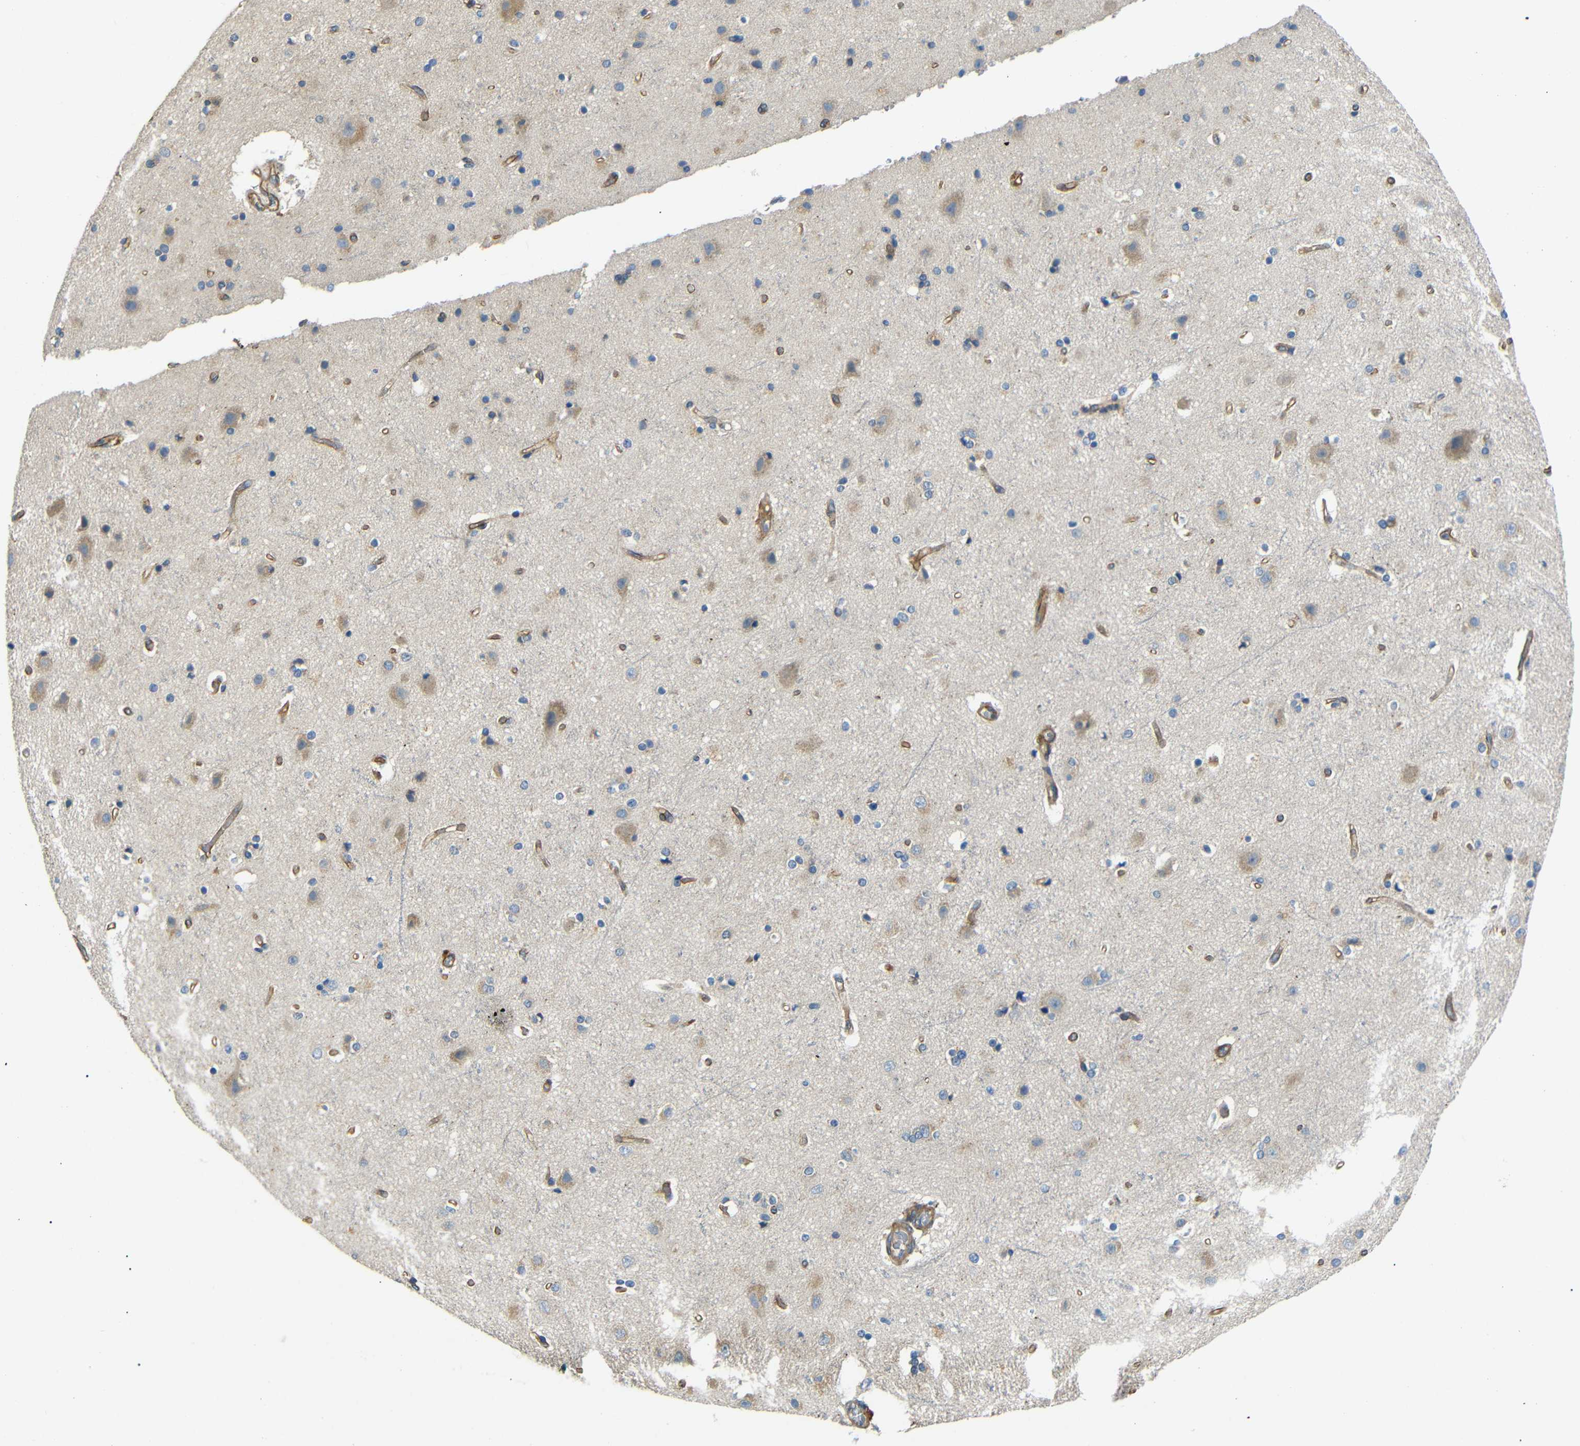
{"staining": {"intensity": "moderate", "quantity": ">75%", "location": "cytoplasmic/membranous"}, "tissue": "cerebral cortex", "cell_type": "Endothelial cells", "image_type": "normal", "snomed": [{"axis": "morphology", "description": "Normal tissue, NOS"}, {"axis": "topography", "description": "Cerebral cortex"}], "caption": "An immunohistochemistry histopathology image of benign tissue is shown. Protein staining in brown shows moderate cytoplasmic/membranous positivity in cerebral cortex within endothelial cells.", "gene": "MYO1B", "patient": {"sex": "female", "age": 54}}